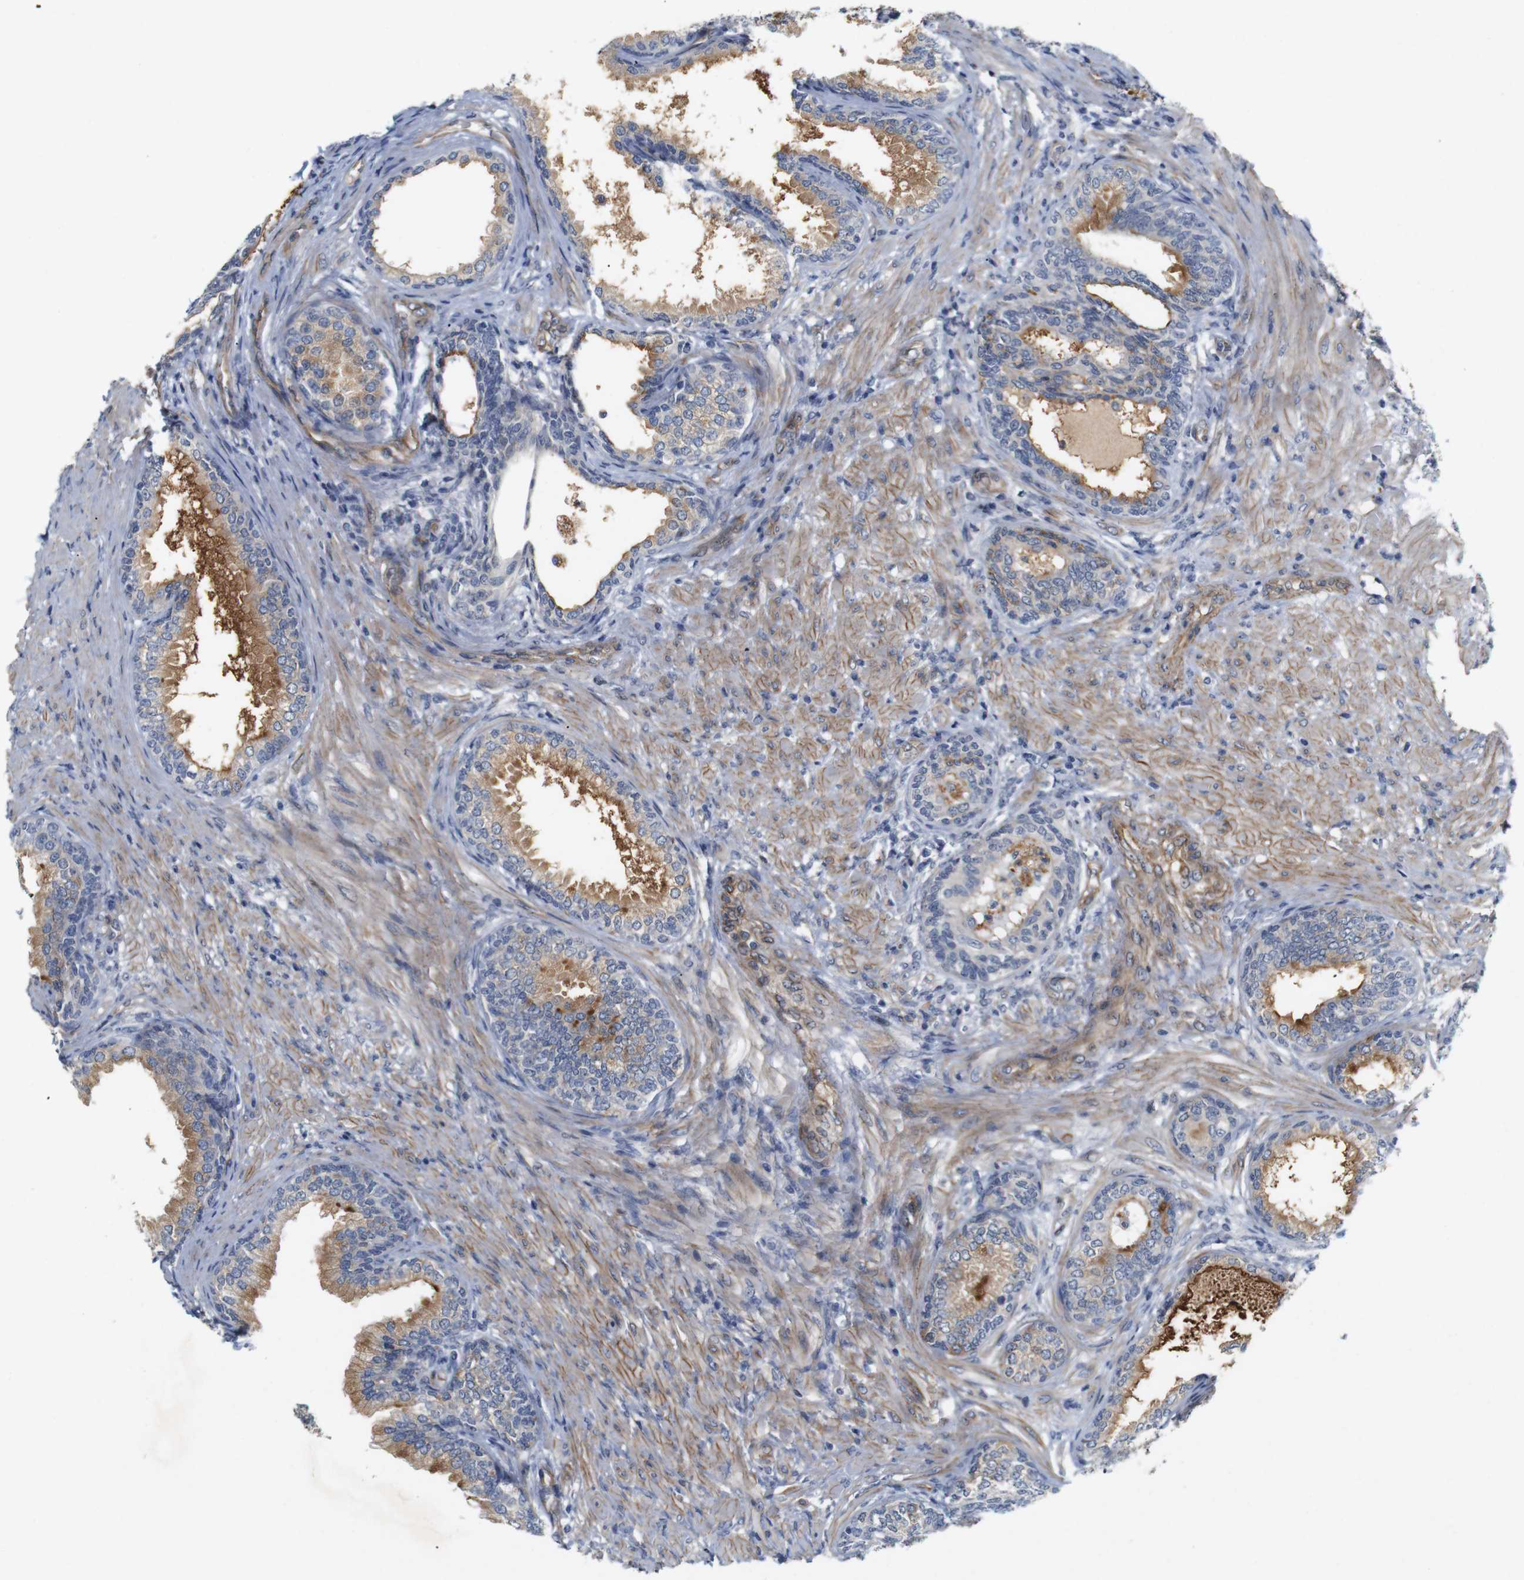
{"staining": {"intensity": "moderate", "quantity": ">75%", "location": "cytoplasmic/membranous"}, "tissue": "prostate", "cell_type": "Glandular cells", "image_type": "normal", "snomed": [{"axis": "morphology", "description": "Normal tissue, NOS"}, {"axis": "topography", "description": "Prostate"}], "caption": "Immunohistochemistry (IHC) (DAB) staining of unremarkable prostate demonstrates moderate cytoplasmic/membranous protein expression in about >75% of glandular cells. (brown staining indicates protein expression, while blue staining denotes nuclei).", "gene": "CYB561", "patient": {"sex": "male", "age": 76}}